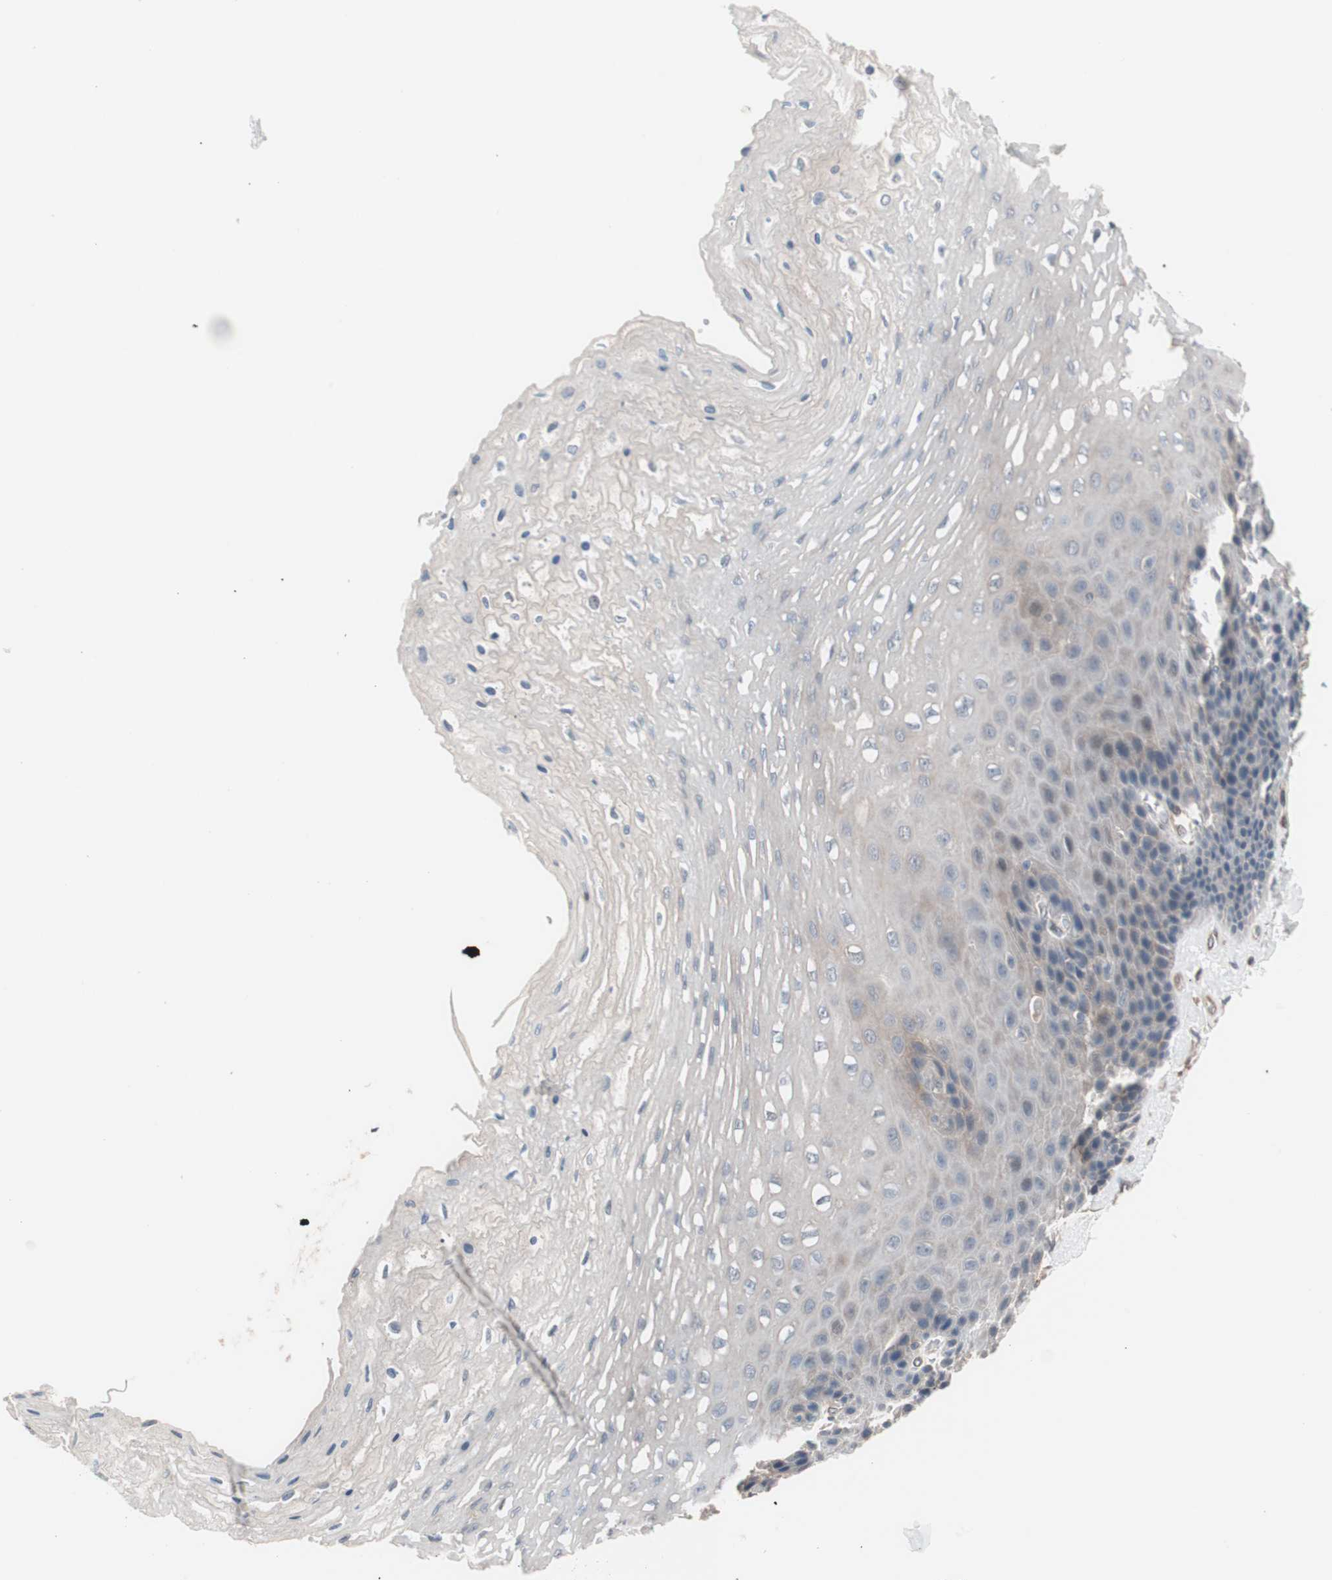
{"staining": {"intensity": "weak", "quantity": "<25%", "location": "cytoplasmic/membranous"}, "tissue": "esophagus", "cell_type": "Squamous epithelial cells", "image_type": "normal", "snomed": [{"axis": "morphology", "description": "Normal tissue, NOS"}, {"axis": "topography", "description": "Esophagus"}], "caption": "IHC of benign human esophagus displays no staining in squamous epithelial cells.", "gene": "SMG1", "patient": {"sex": "female", "age": 72}}